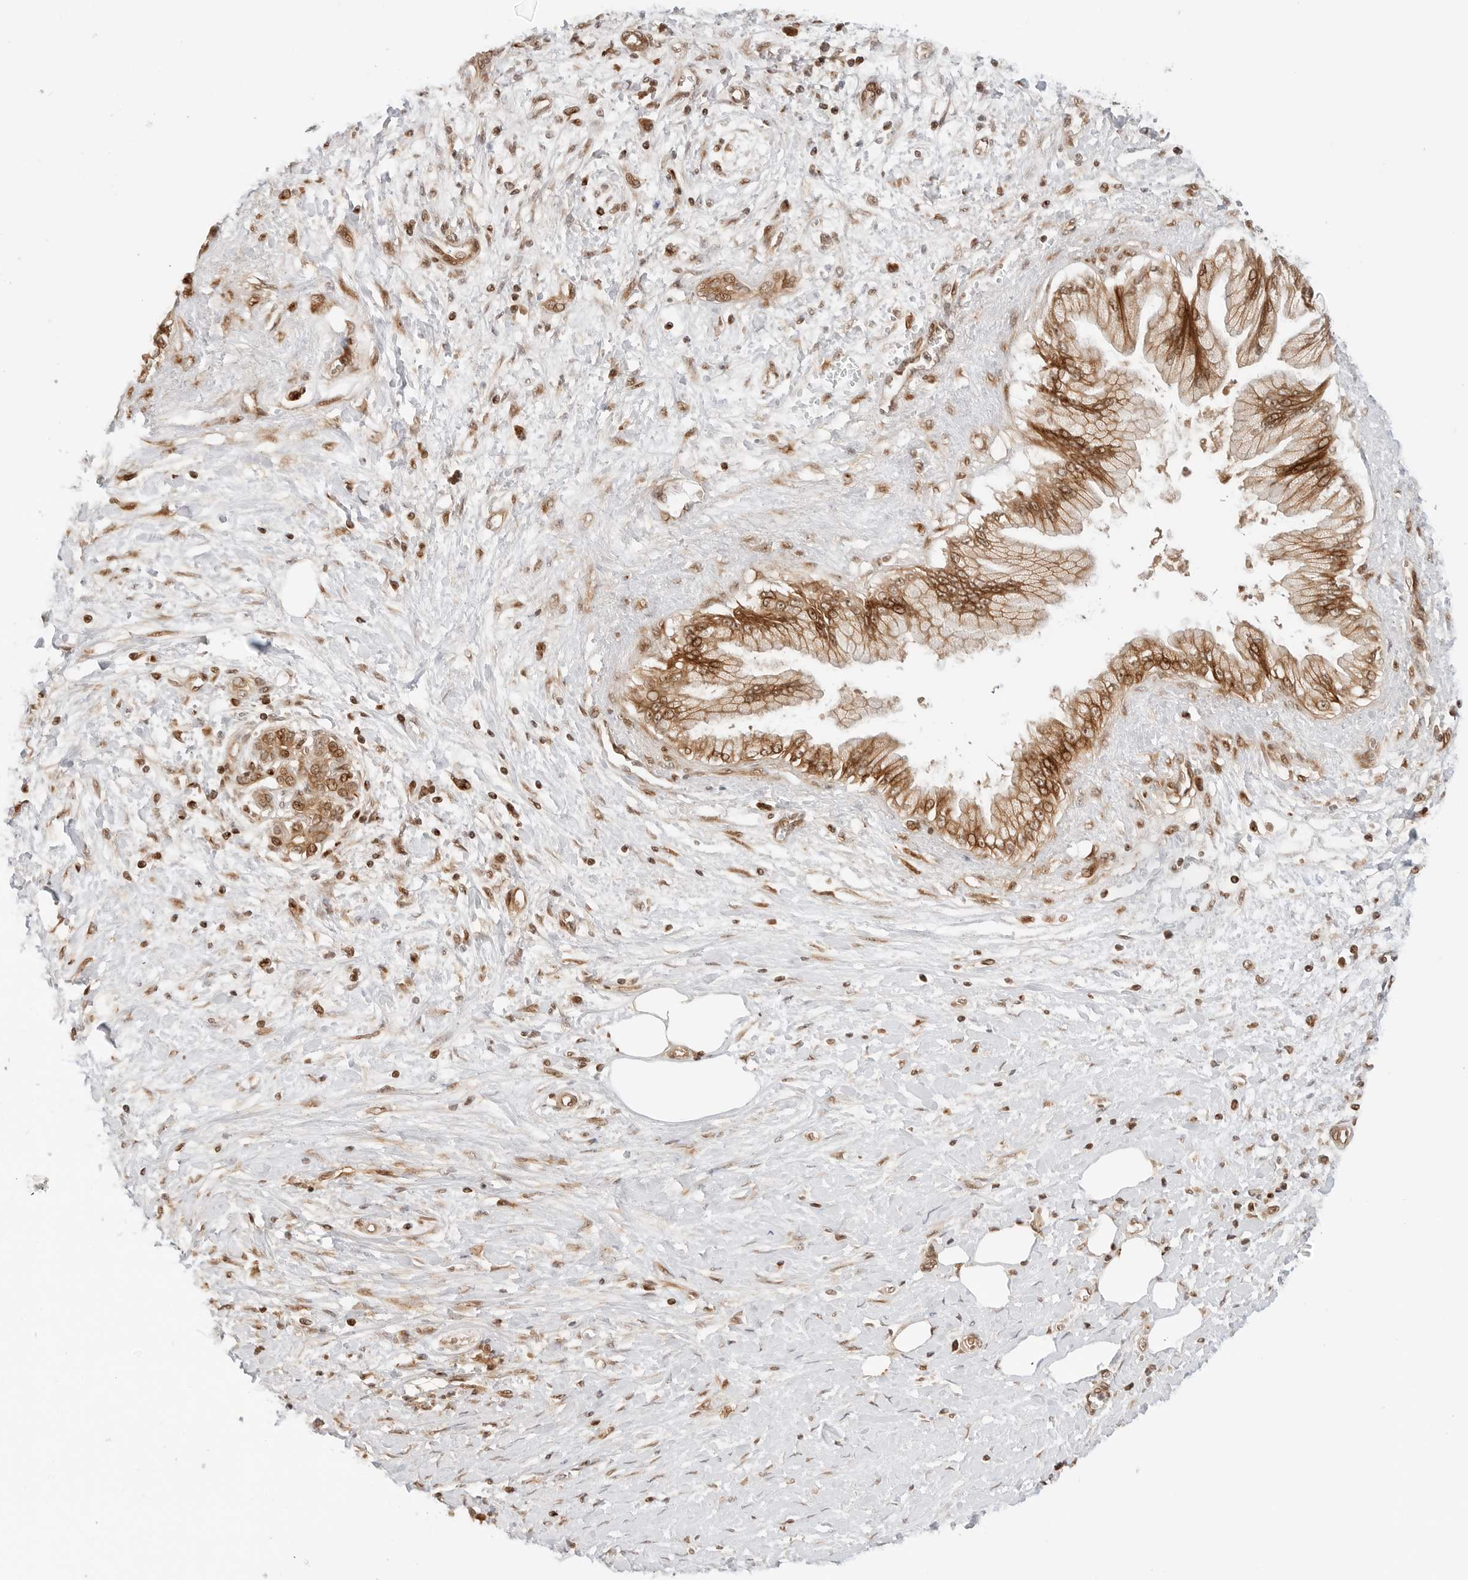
{"staining": {"intensity": "moderate", "quantity": ">75%", "location": "cytoplasmic/membranous,nuclear"}, "tissue": "pancreatic cancer", "cell_type": "Tumor cells", "image_type": "cancer", "snomed": [{"axis": "morphology", "description": "Adenocarcinoma, NOS"}, {"axis": "topography", "description": "Pancreas"}], "caption": "Approximately >75% of tumor cells in human pancreatic adenocarcinoma display moderate cytoplasmic/membranous and nuclear protein positivity as visualized by brown immunohistochemical staining.", "gene": "GEM", "patient": {"sex": "male", "age": 58}}